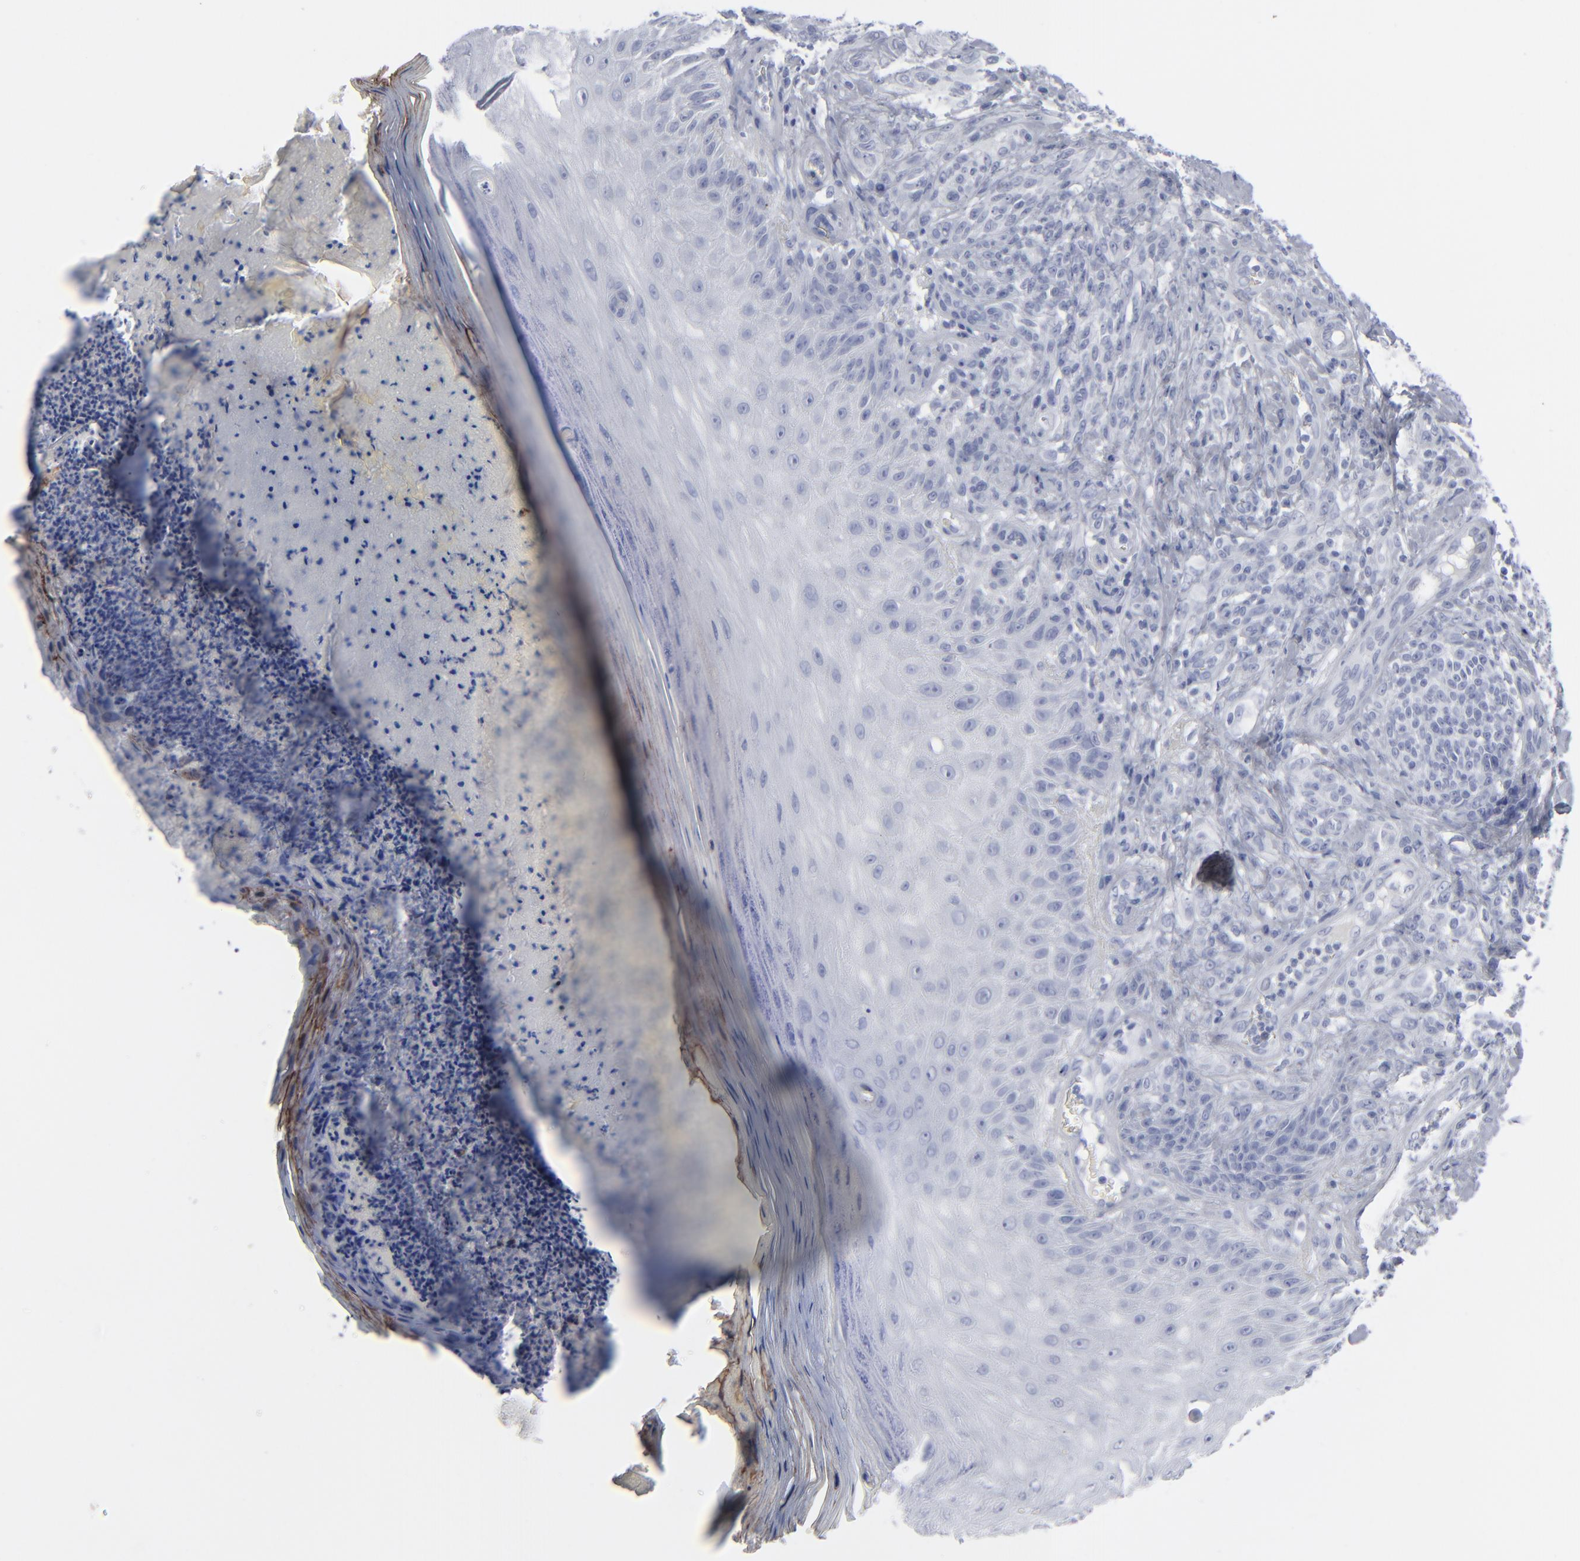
{"staining": {"intensity": "negative", "quantity": "none", "location": "none"}, "tissue": "melanoma", "cell_type": "Tumor cells", "image_type": "cancer", "snomed": [{"axis": "morphology", "description": "Malignant melanoma, NOS"}, {"axis": "topography", "description": "Skin"}], "caption": "A high-resolution photomicrograph shows IHC staining of melanoma, which demonstrates no significant staining in tumor cells. The staining is performed using DAB brown chromogen with nuclei counter-stained in using hematoxylin.", "gene": "MSLN", "patient": {"sex": "male", "age": 57}}